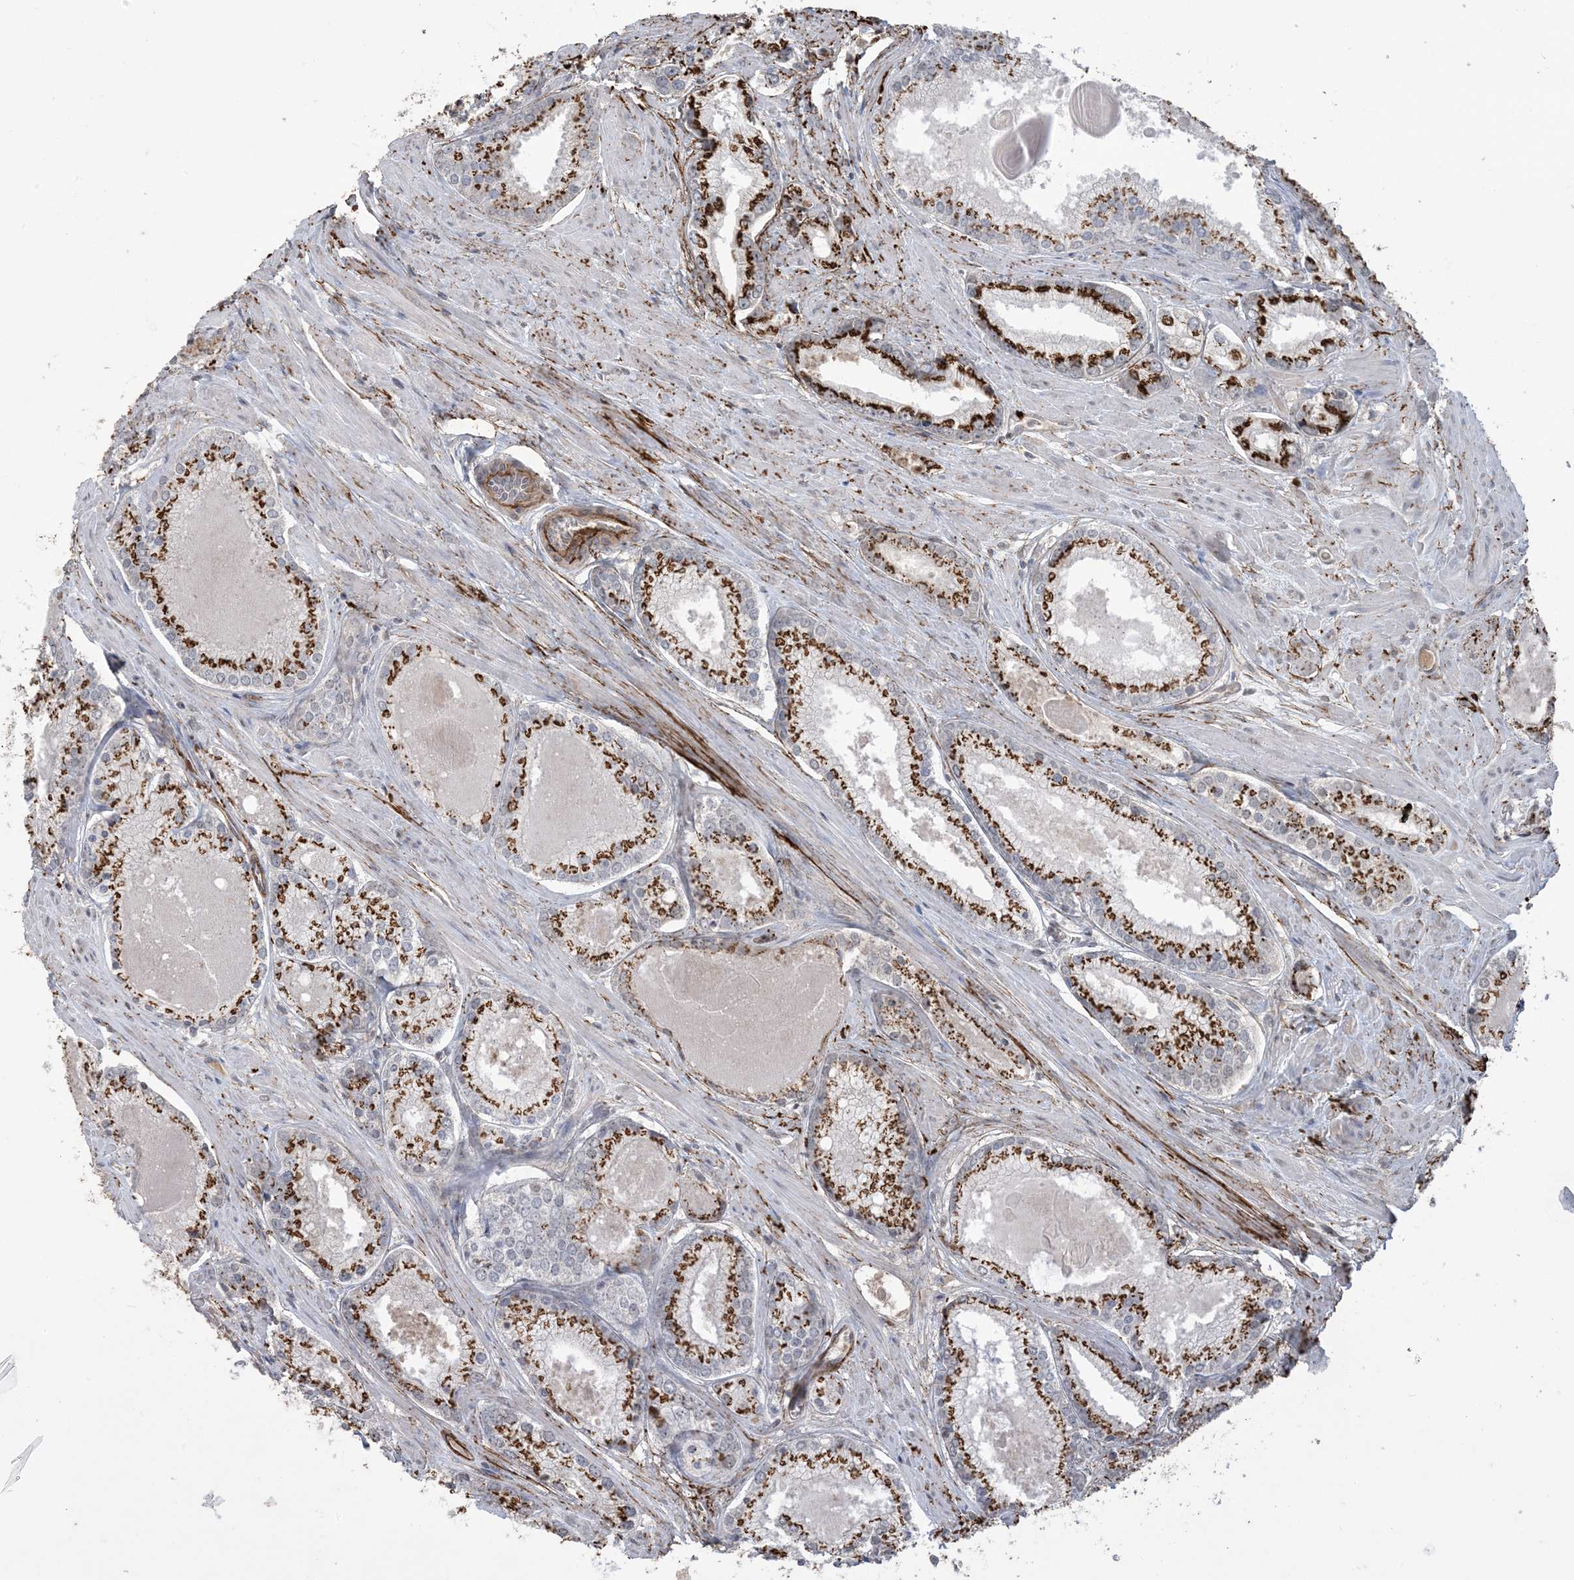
{"staining": {"intensity": "strong", "quantity": ">75%", "location": "cytoplasmic/membranous"}, "tissue": "prostate cancer", "cell_type": "Tumor cells", "image_type": "cancer", "snomed": [{"axis": "morphology", "description": "Adenocarcinoma, Low grade"}, {"axis": "topography", "description": "Prostate"}], "caption": "Immunohistochemistry (DAB) staining of human low-grade adenocarcinoma (prostate) shows strong cytoplasmic/membranous protein positivity in about >75% of tumor cells.", "gene": "XRN1", "patient": {"sex": "male", "age": 54}}